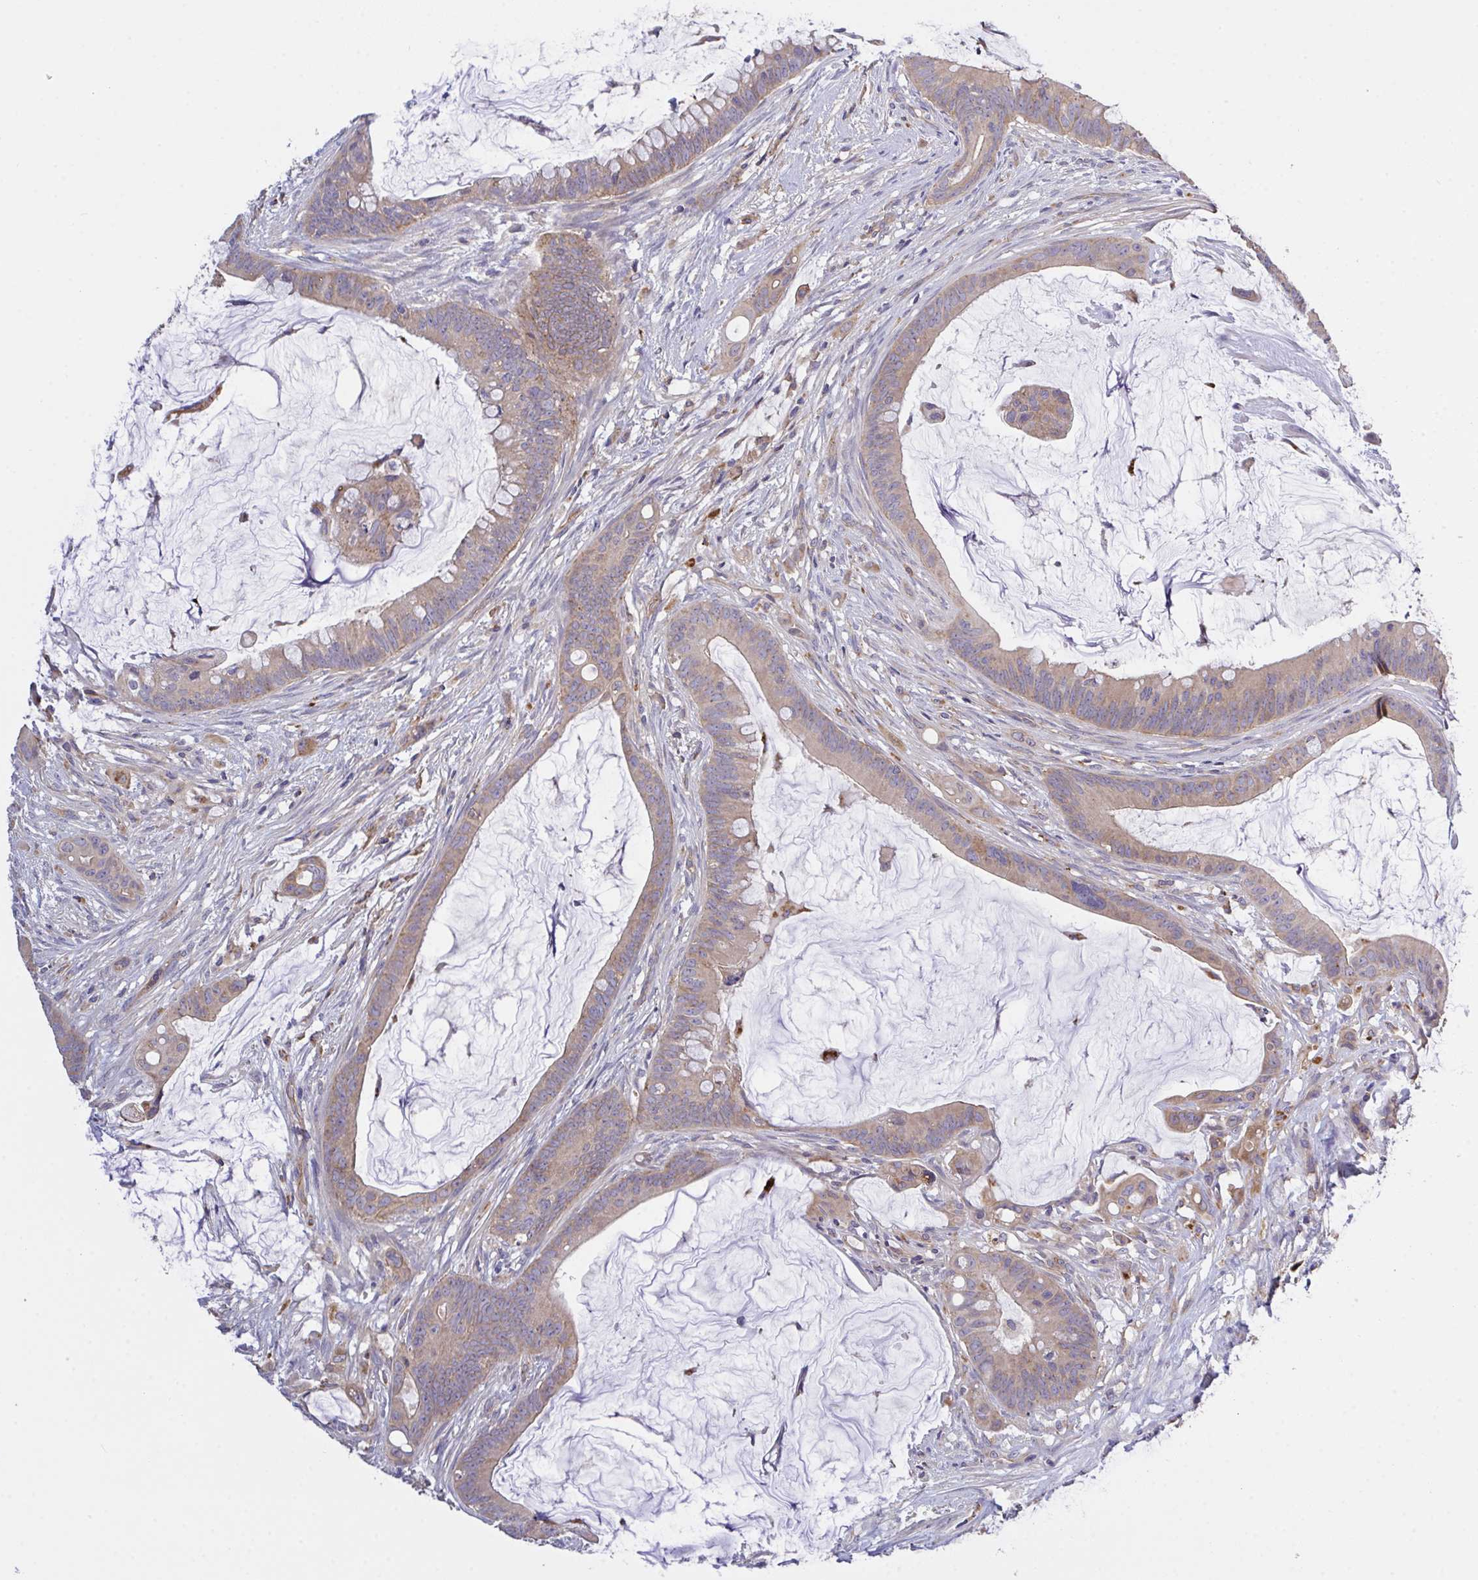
{"staining": {"intensity": "weak", "quantity": ">75%", "location": "cytoplasmic/membranous"}, "tissue": "colorectal cancer", "cell_type": "Tumor cells", "image_type": "cancer", "snomed": [{"axis": "morphology", "description": "Adenocarcinoma, NOS"}, {"axis": "topography", "description": "Colon"}], "caption": "Immunohistochemistry of human adenocarcinoma (colorectal) shows low levels of weak cytoplasmic/membranous expression in approximately >75% of tumor cells.", "gene": "C4orf36", "patient": {"sex": "male", "age": 62}}